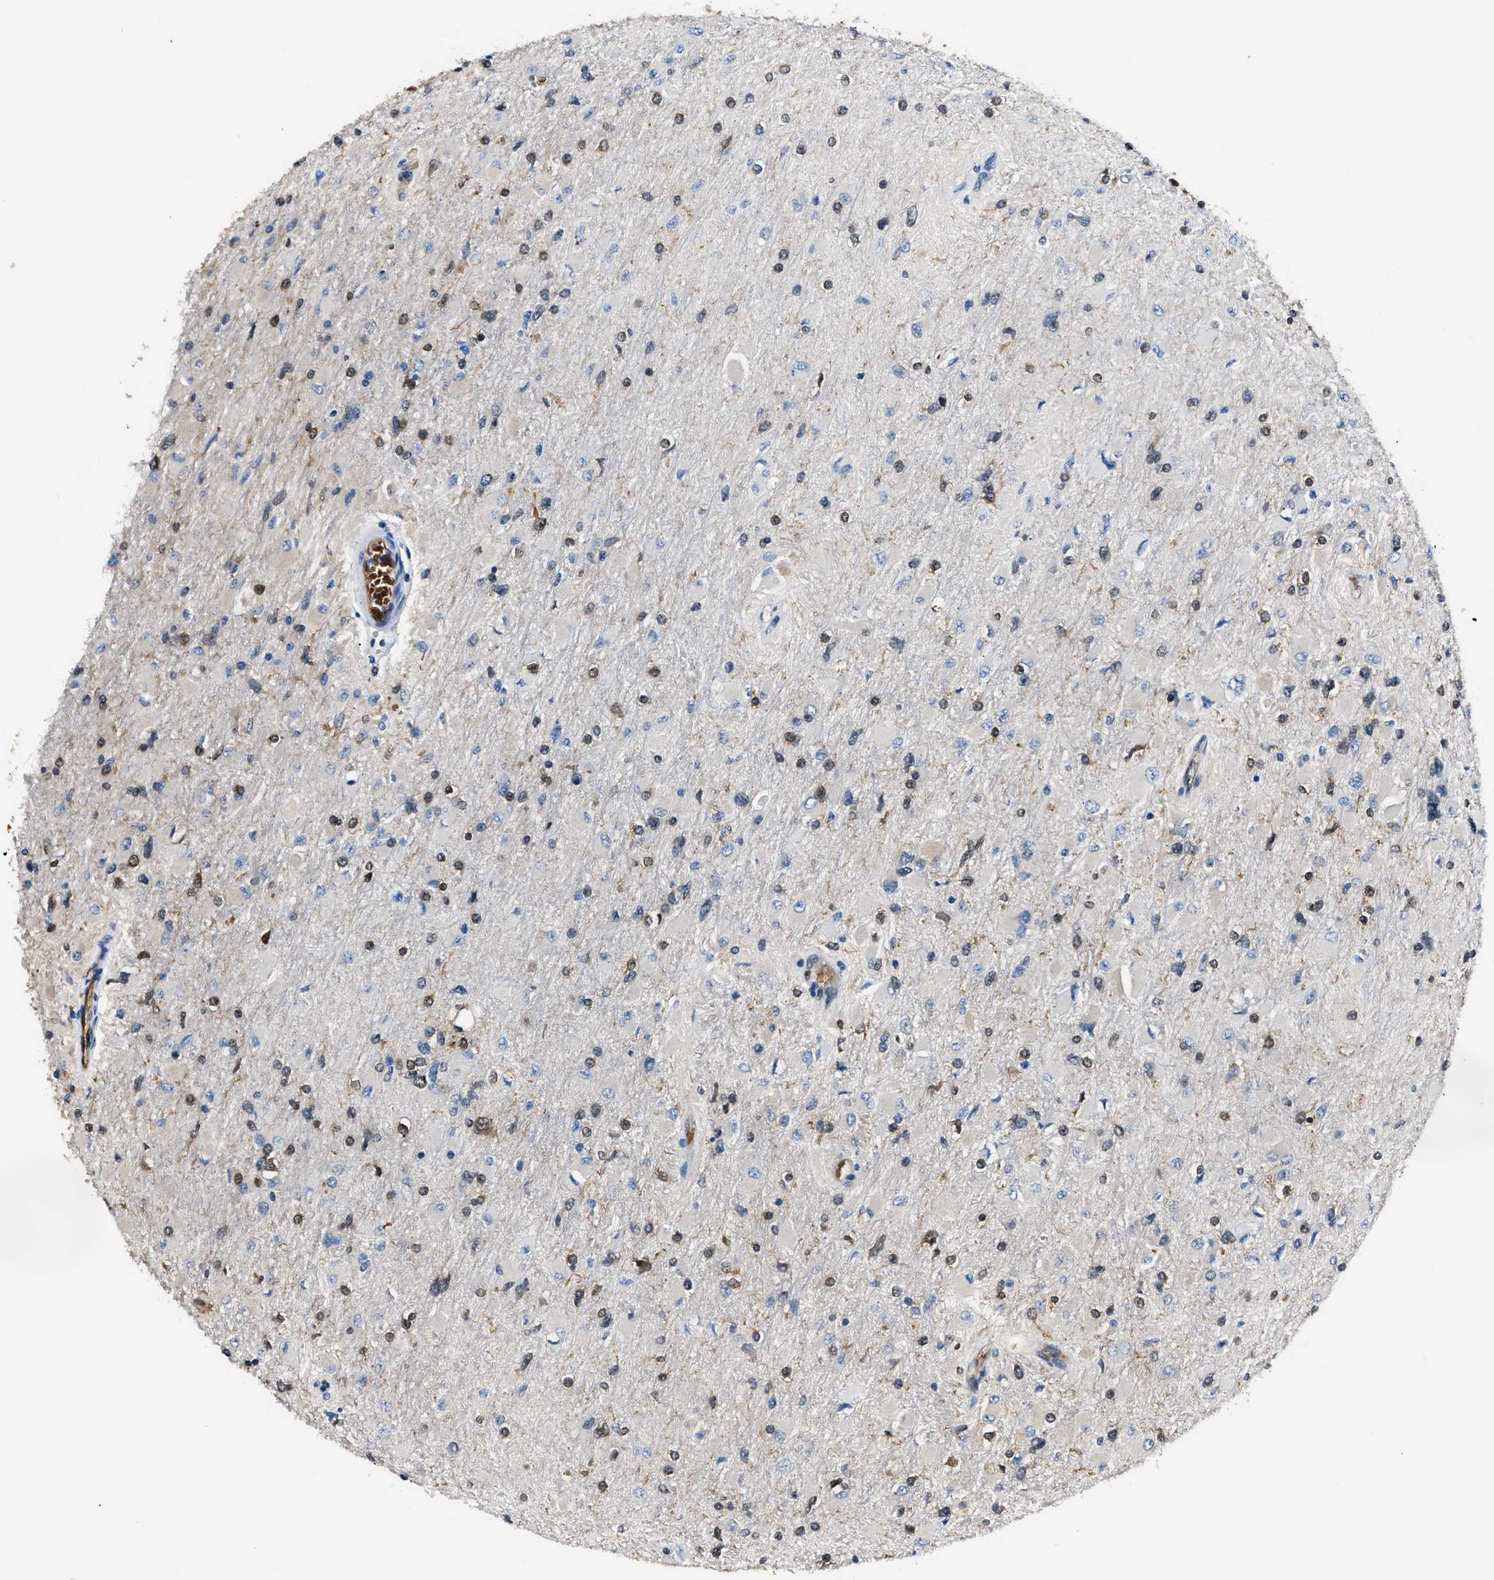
{"staining": {"intensity": "weak", "quantity": "25%-75%", "location": "nuclear"}, "tissue": "glioma", "cell_type": "Tumor cells", "image_type": "cancer", "snomed": [{"axis": "morphology", "description": "Glioma, malignant, High grade"}, {"axis": "topography", "description": "Cerebral cortex"}], "caption": "Tumor cells demonstrate low levels of weak nuclear staining in about 25%-75% of cells in glioma.", "gene": "PPA1", "patient": {"sex": "female", "age": 36}}